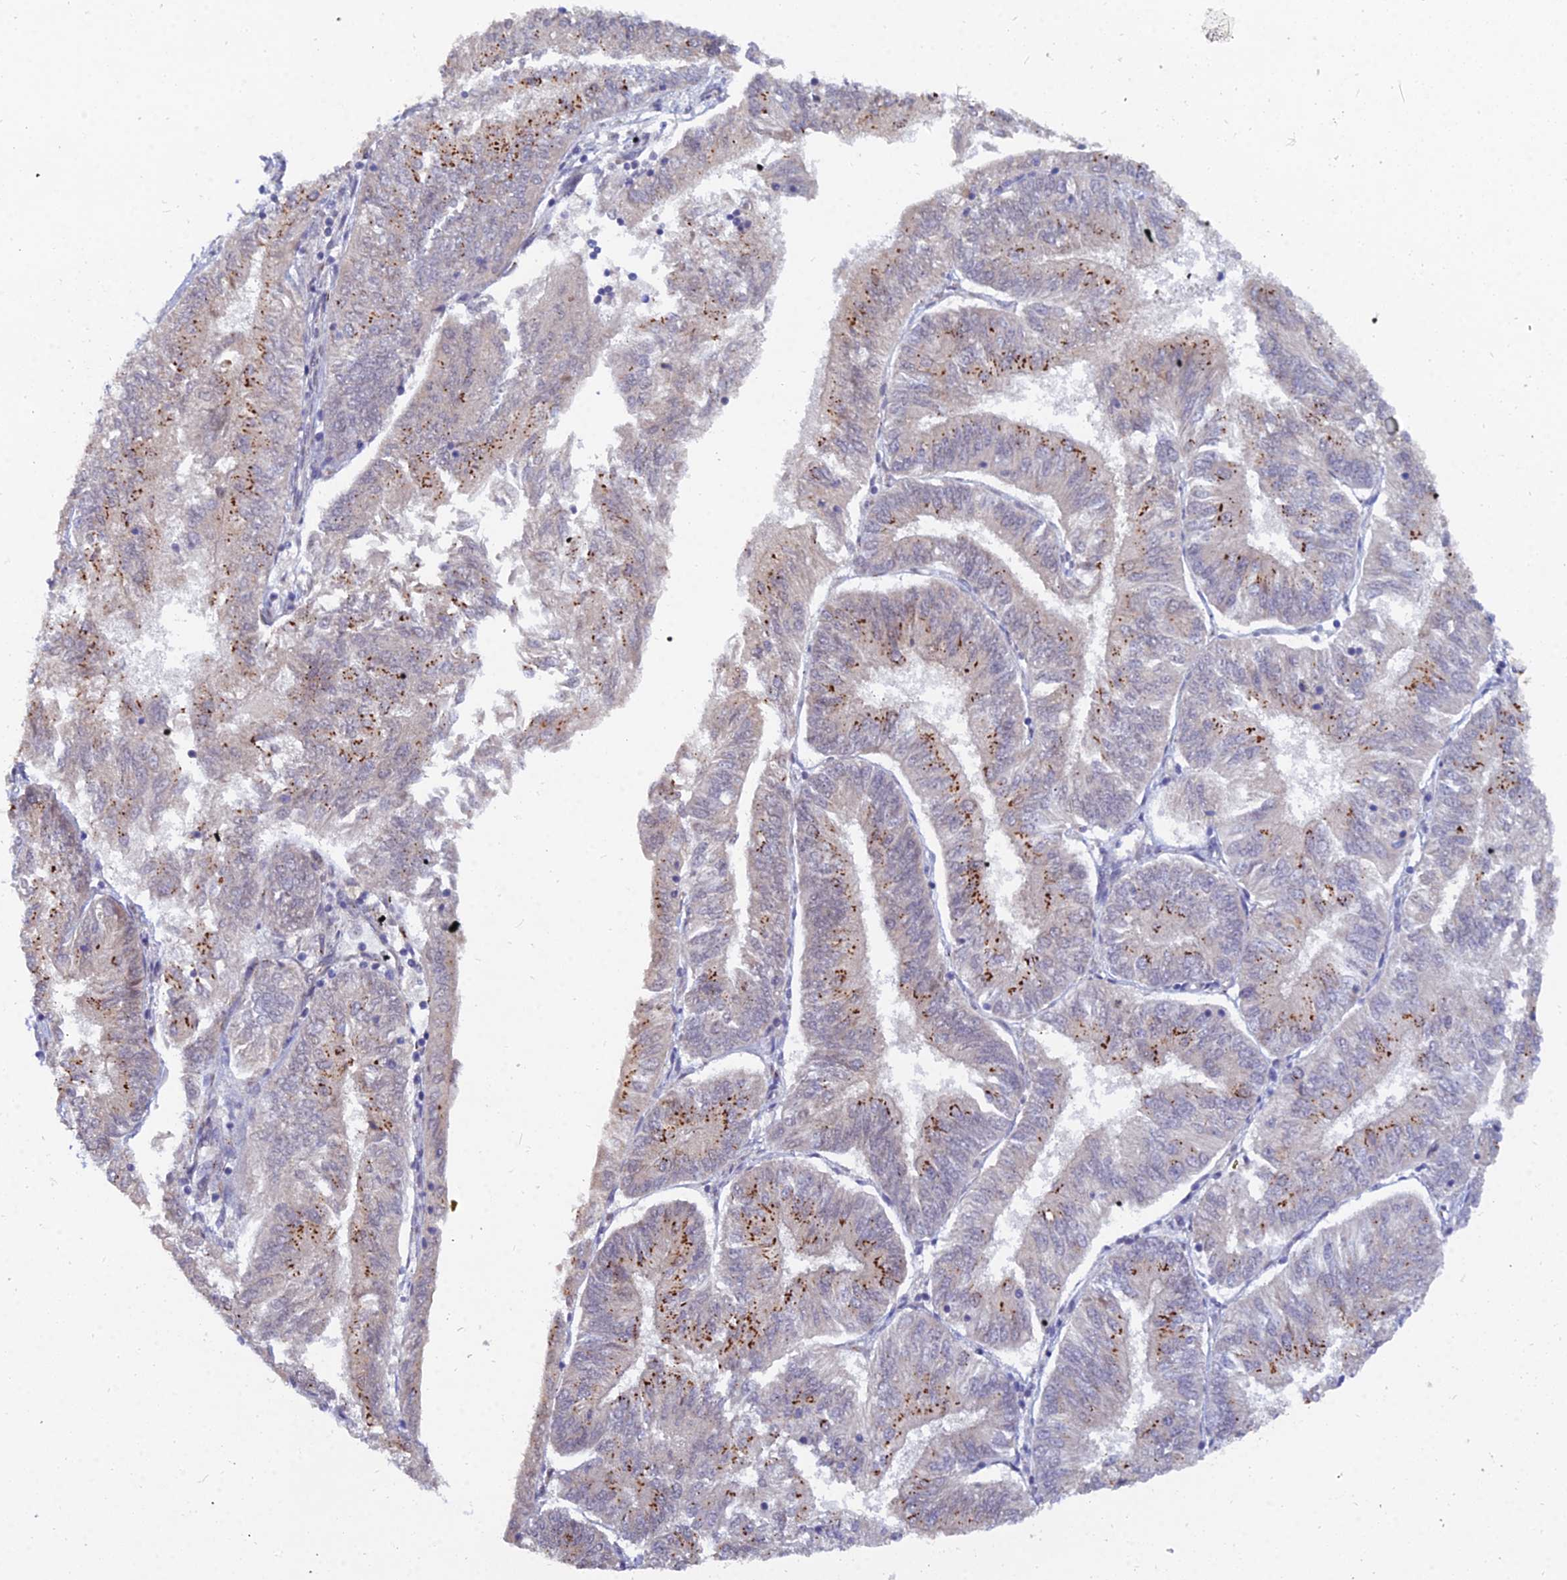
{"staining": {"intensity": "strong", "quantity": "25%-75%", "location": "cytoplasmic/membranous"}, "tissue": "endometrial cancer", "cell_type": "Tumor cells", "image_type": "cancer", "snomed": [{"axis": "morphology", "description": "Adenocarcinoma, NOS"}, {"axis": "topography", "description": "Endometrium"}], "caption": "High-magnification brightfield microscopy of adenocarcinoma (endometrial) stained with DAB (brown) and counterstained with hematoxylin (blue). tumor cells exhibit strong cytoplasmic/membranous expression is appreciated in about25%-75% of cells. The protein is stained brown, and the nuclei are stained in blue (DAB IHC with brightfield microscopy, high magnification).", "gene": "THOC3", "patient": {"sex": "female", "age": 58}}